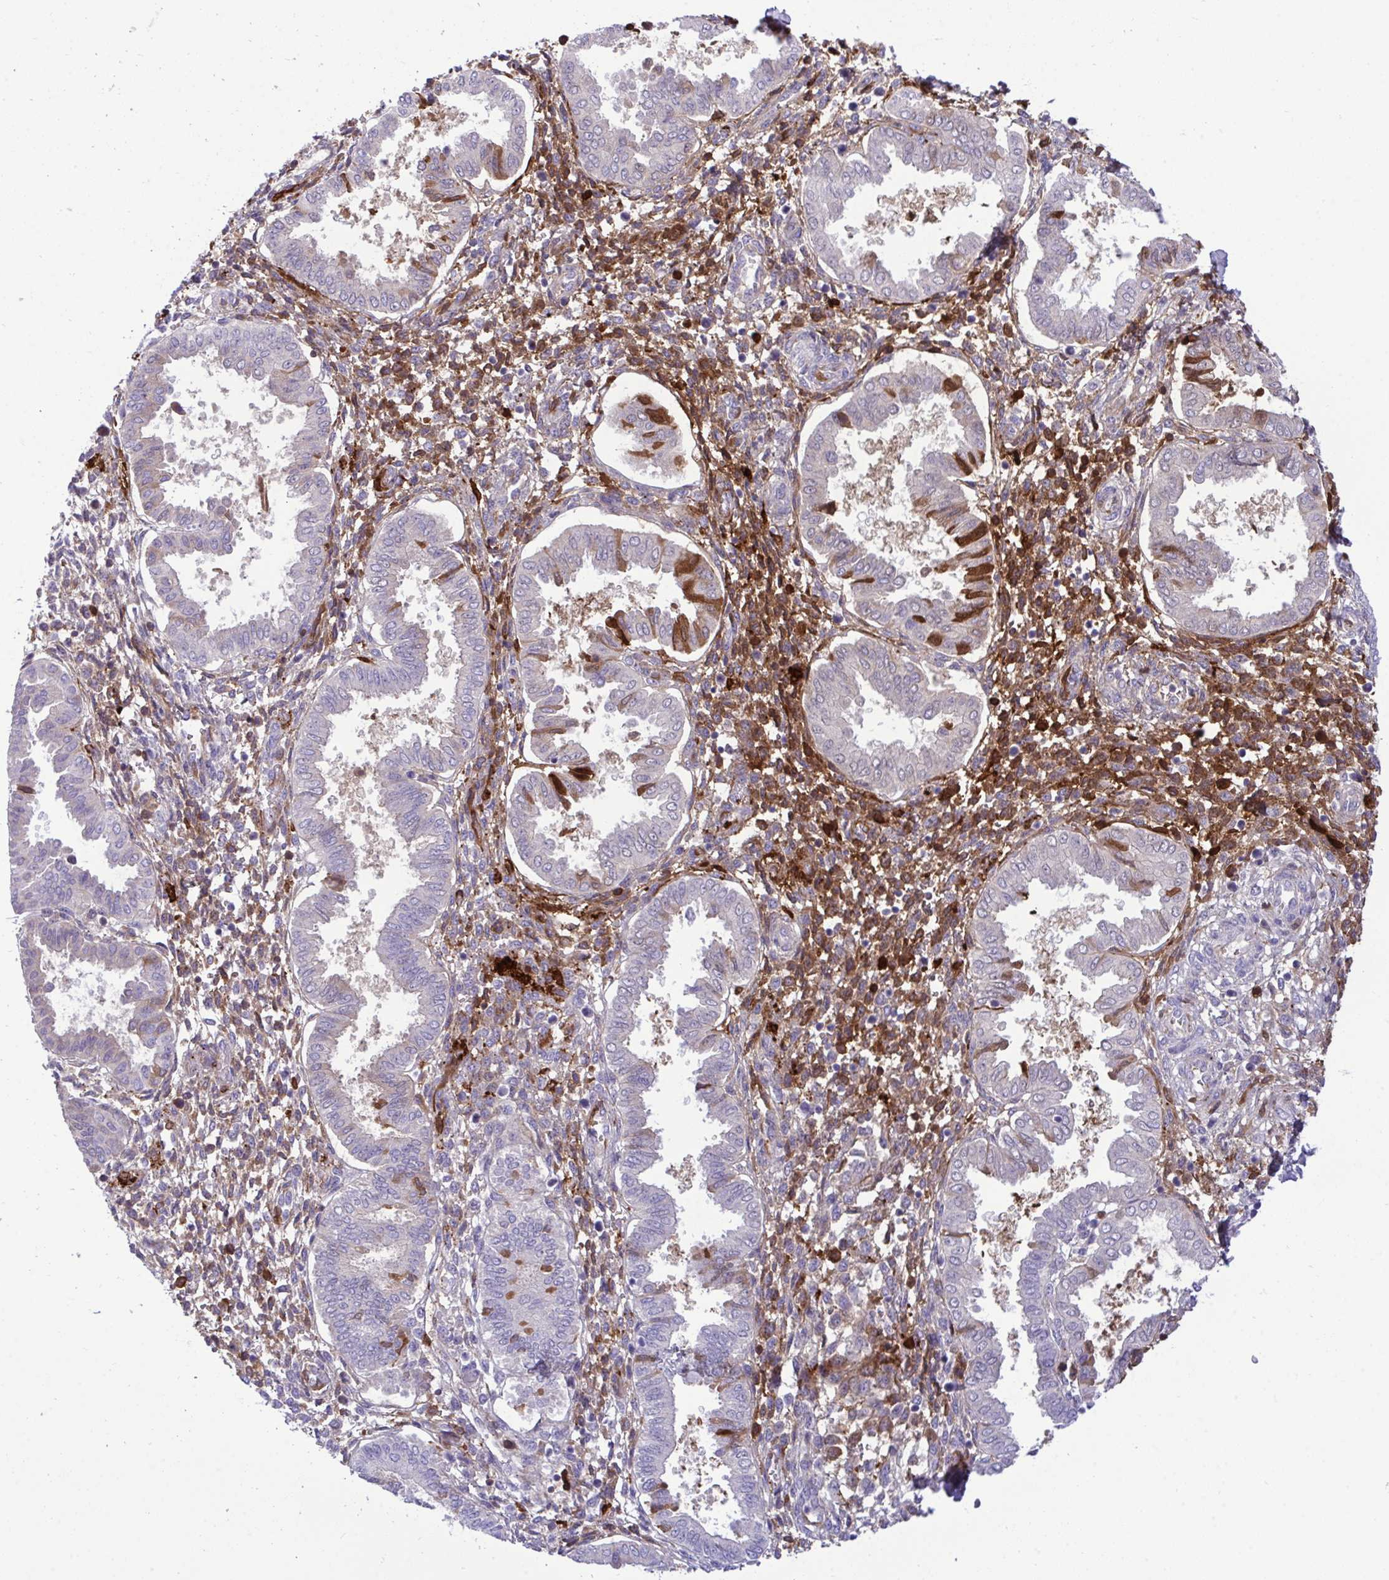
{"staining": {"intensity": "moderate", "quantity": "25%-75%", "location": "cytoplasmic/membranous"}, "tissue": "endometrium", "cell_type": "Cells in endometrial stroma", "image_type": "normal", "snomed": [{"axis": "morphology", "description": "Normal tissue, NOS"}, {"axis": "topography", "description": "Endometrium"}], "caption": "Immunohistochemistry (DAB) staining of unremarkable endometrium demonstrates moderate cytoplasmic/membranous protein staining in approximately 25%-75% of cells in endometrial stroma. (Brightfield microscopy of DAB IHC at high magnification).", "gene": "F2", "patient": {"sex": "female", "age": 24}}